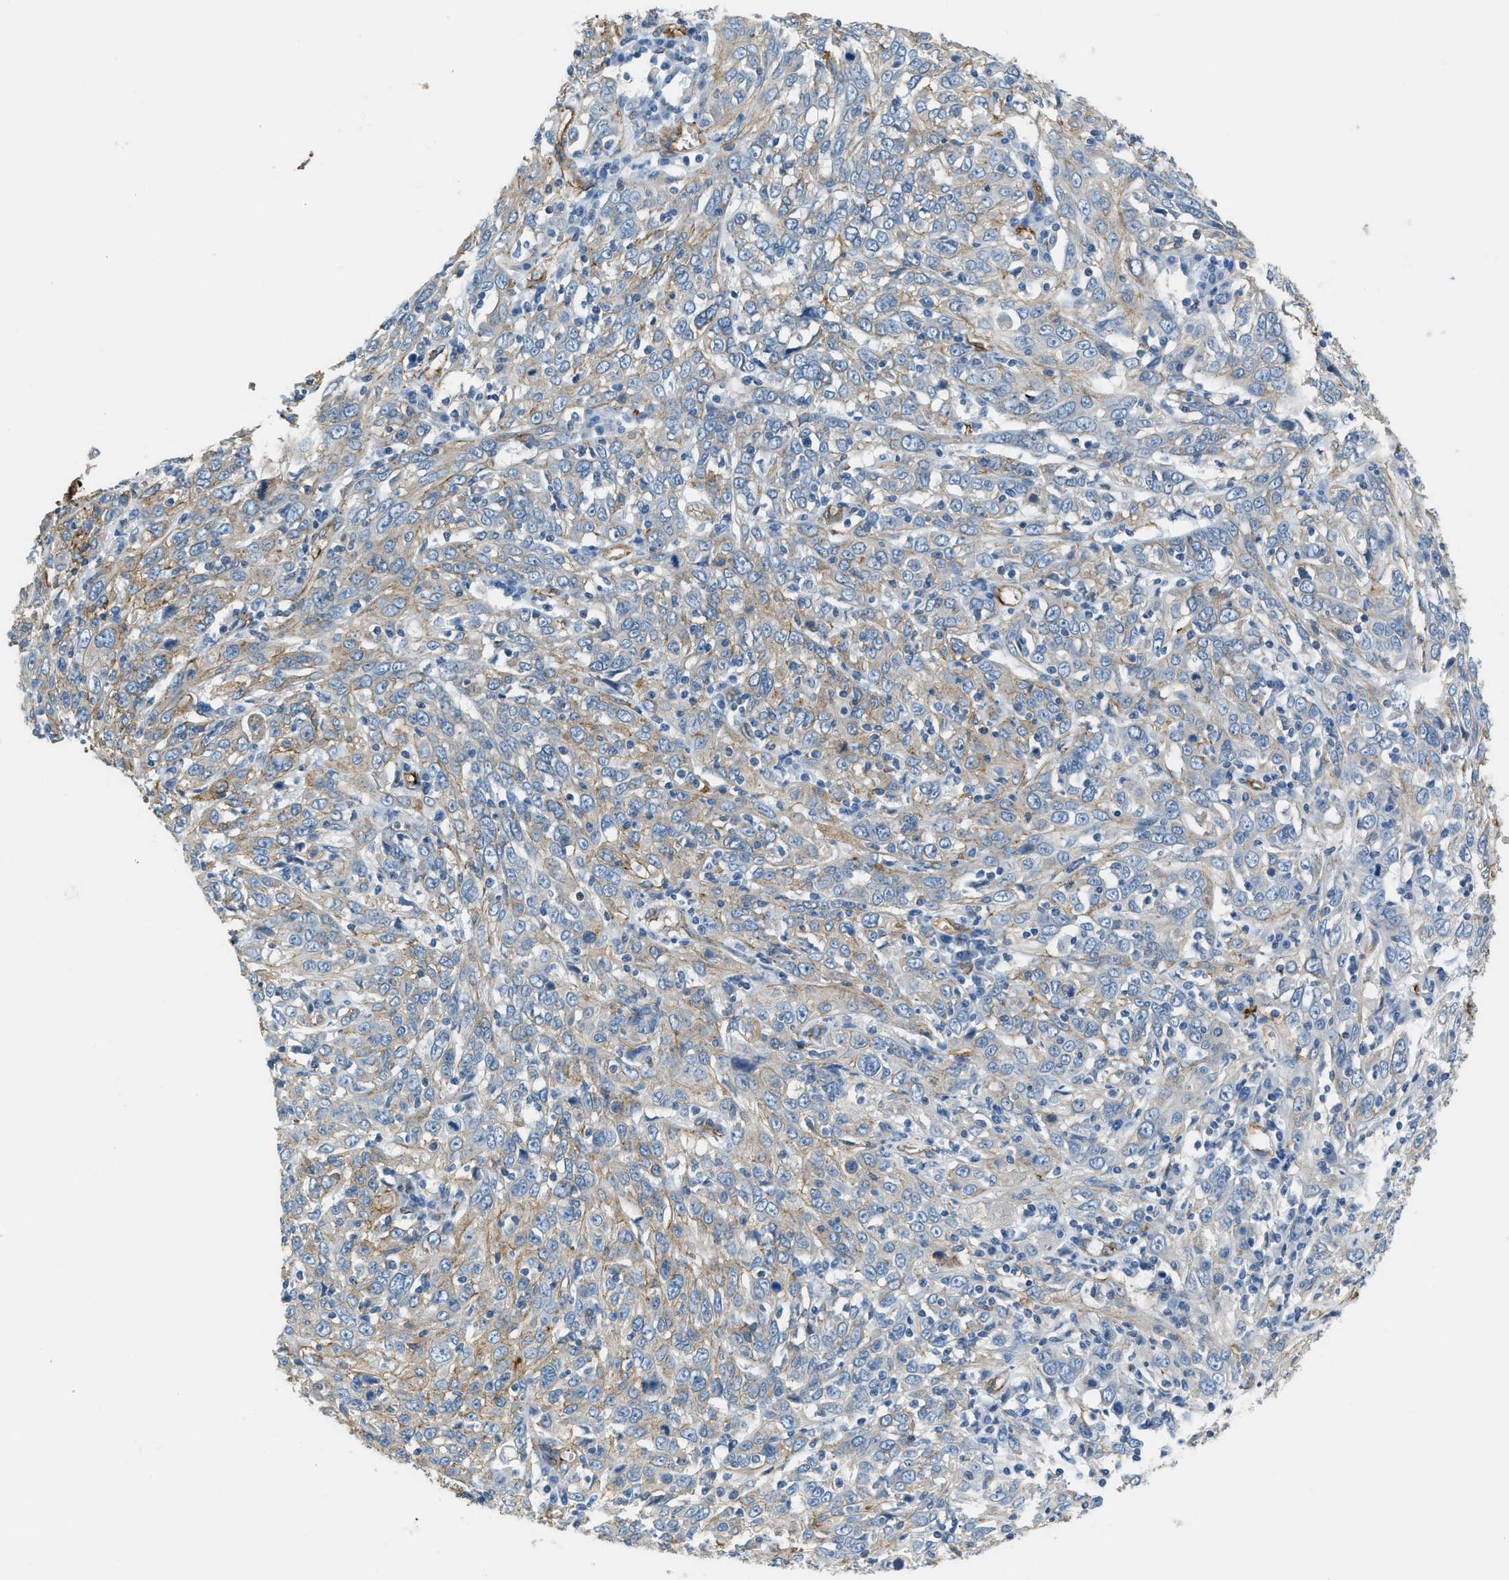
{"staining": {"intensity": "weak", "quantity": "25%-75%", "location": "cytoplasmic/membranous"}, "tissue": "cervical cancer", "cell_type": "Tumor cells", "image_type": "cancer", "snomed": [{"axis": "morphology", "description": "Squamous cell carcinoma, NOS"}, {"axis": "topography", "description": "Cervix"}], "caption": "Protein staining displays weak cytoplasmic/membranous positivity in approximately 25%-75% of tumor cells in cervical cancer. The staining was performed using DAB to visualize the protein expression in brown, while the nuclei were stained in blue with hematoxylin (Magnification: 20x).", "gene": "TMEM43", "patient": {"sex": "female", "age": 46}}